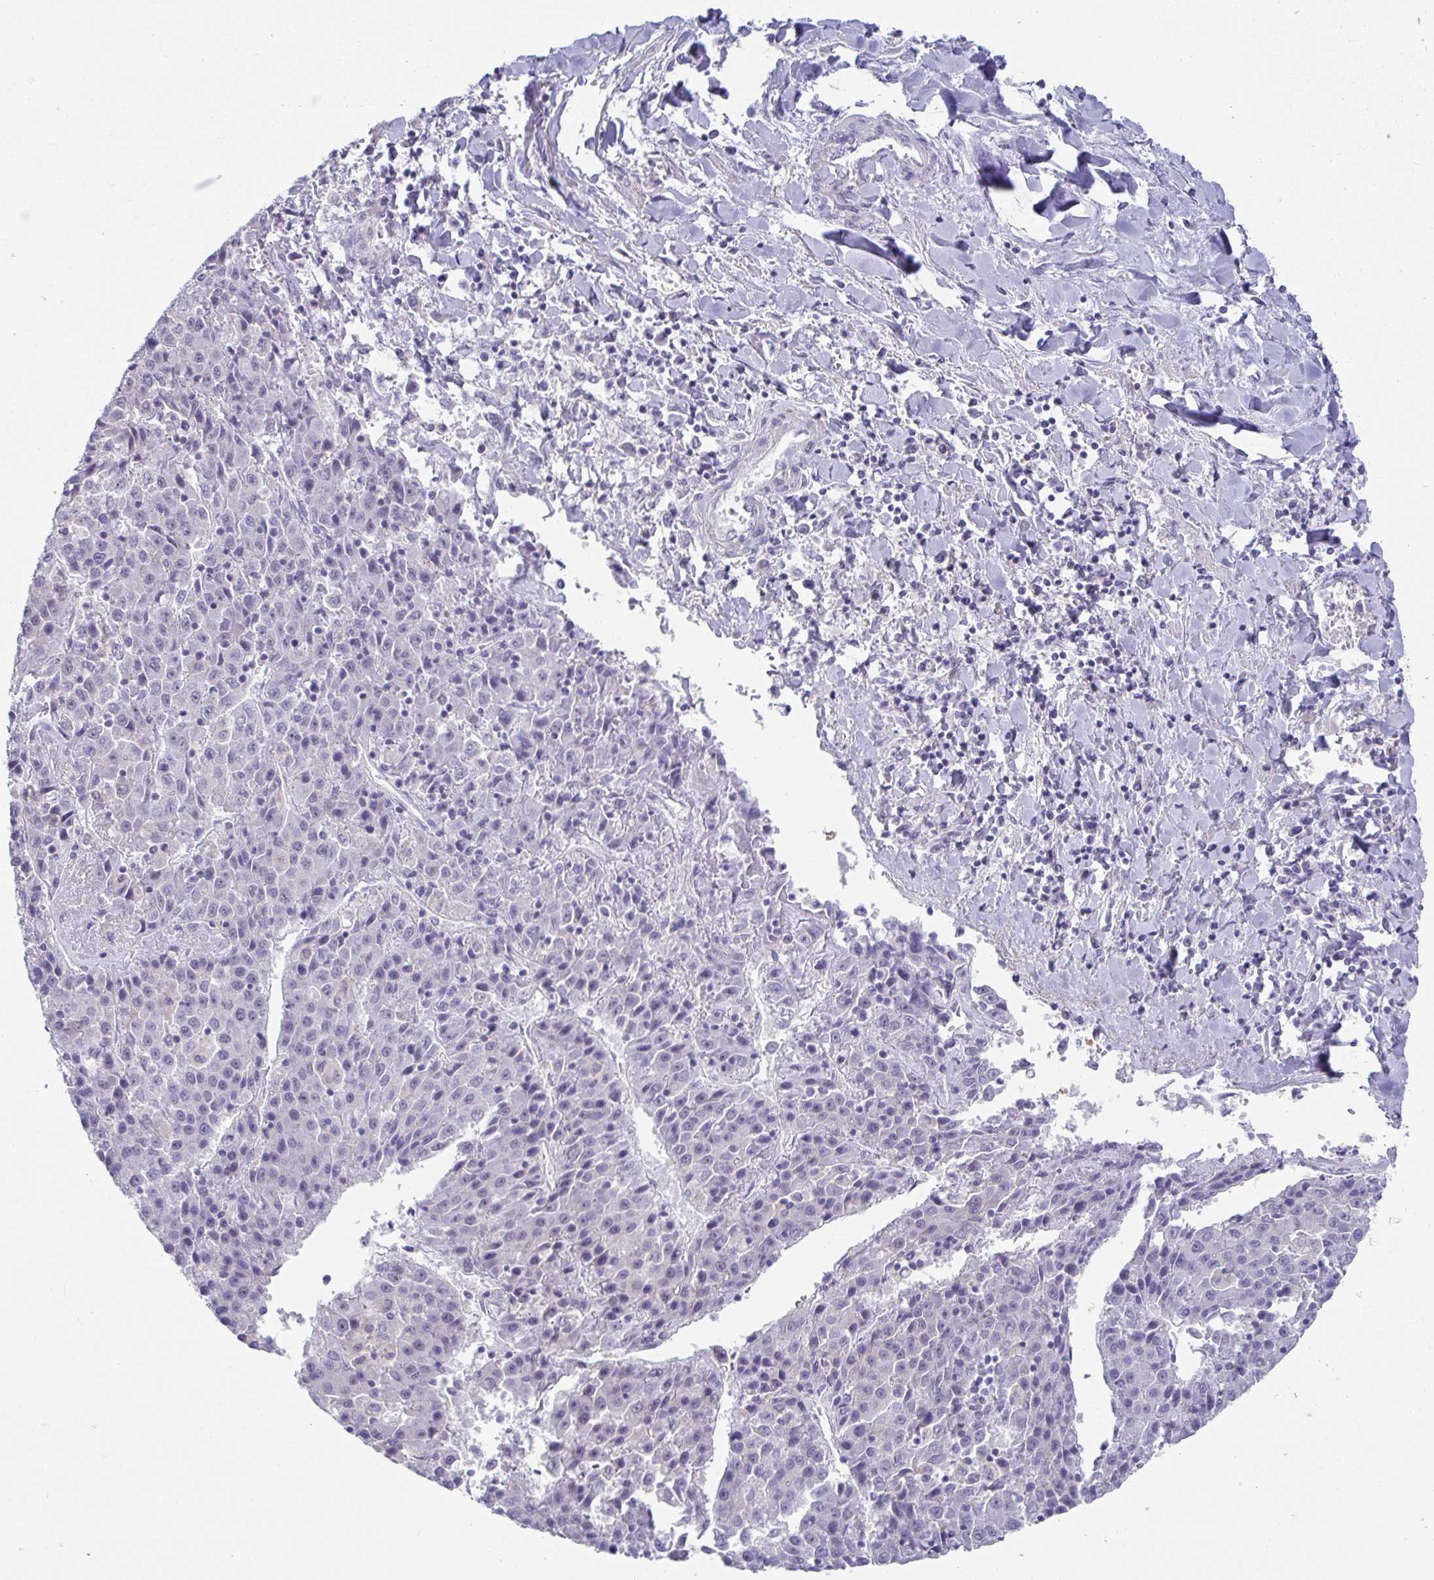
{"staining": {"intensity": "negative", "quantity": "none", "location": "none"}, "tissue": "liver cancer", "cell_type": "Tumor cells", "image_type": "cancer", "snomed": [{"axis": "morphology", "description": "Carcinoma, Hepatocellular, NOS"}, {"axis": "topography", "description": "Liver"}], "caption": "A photomicrograph of liver cancer stained for a protein reveals no brown staining in tumor cells.", "gene": "CXCR1", "patient": {"sex": "female", "age": 53}}